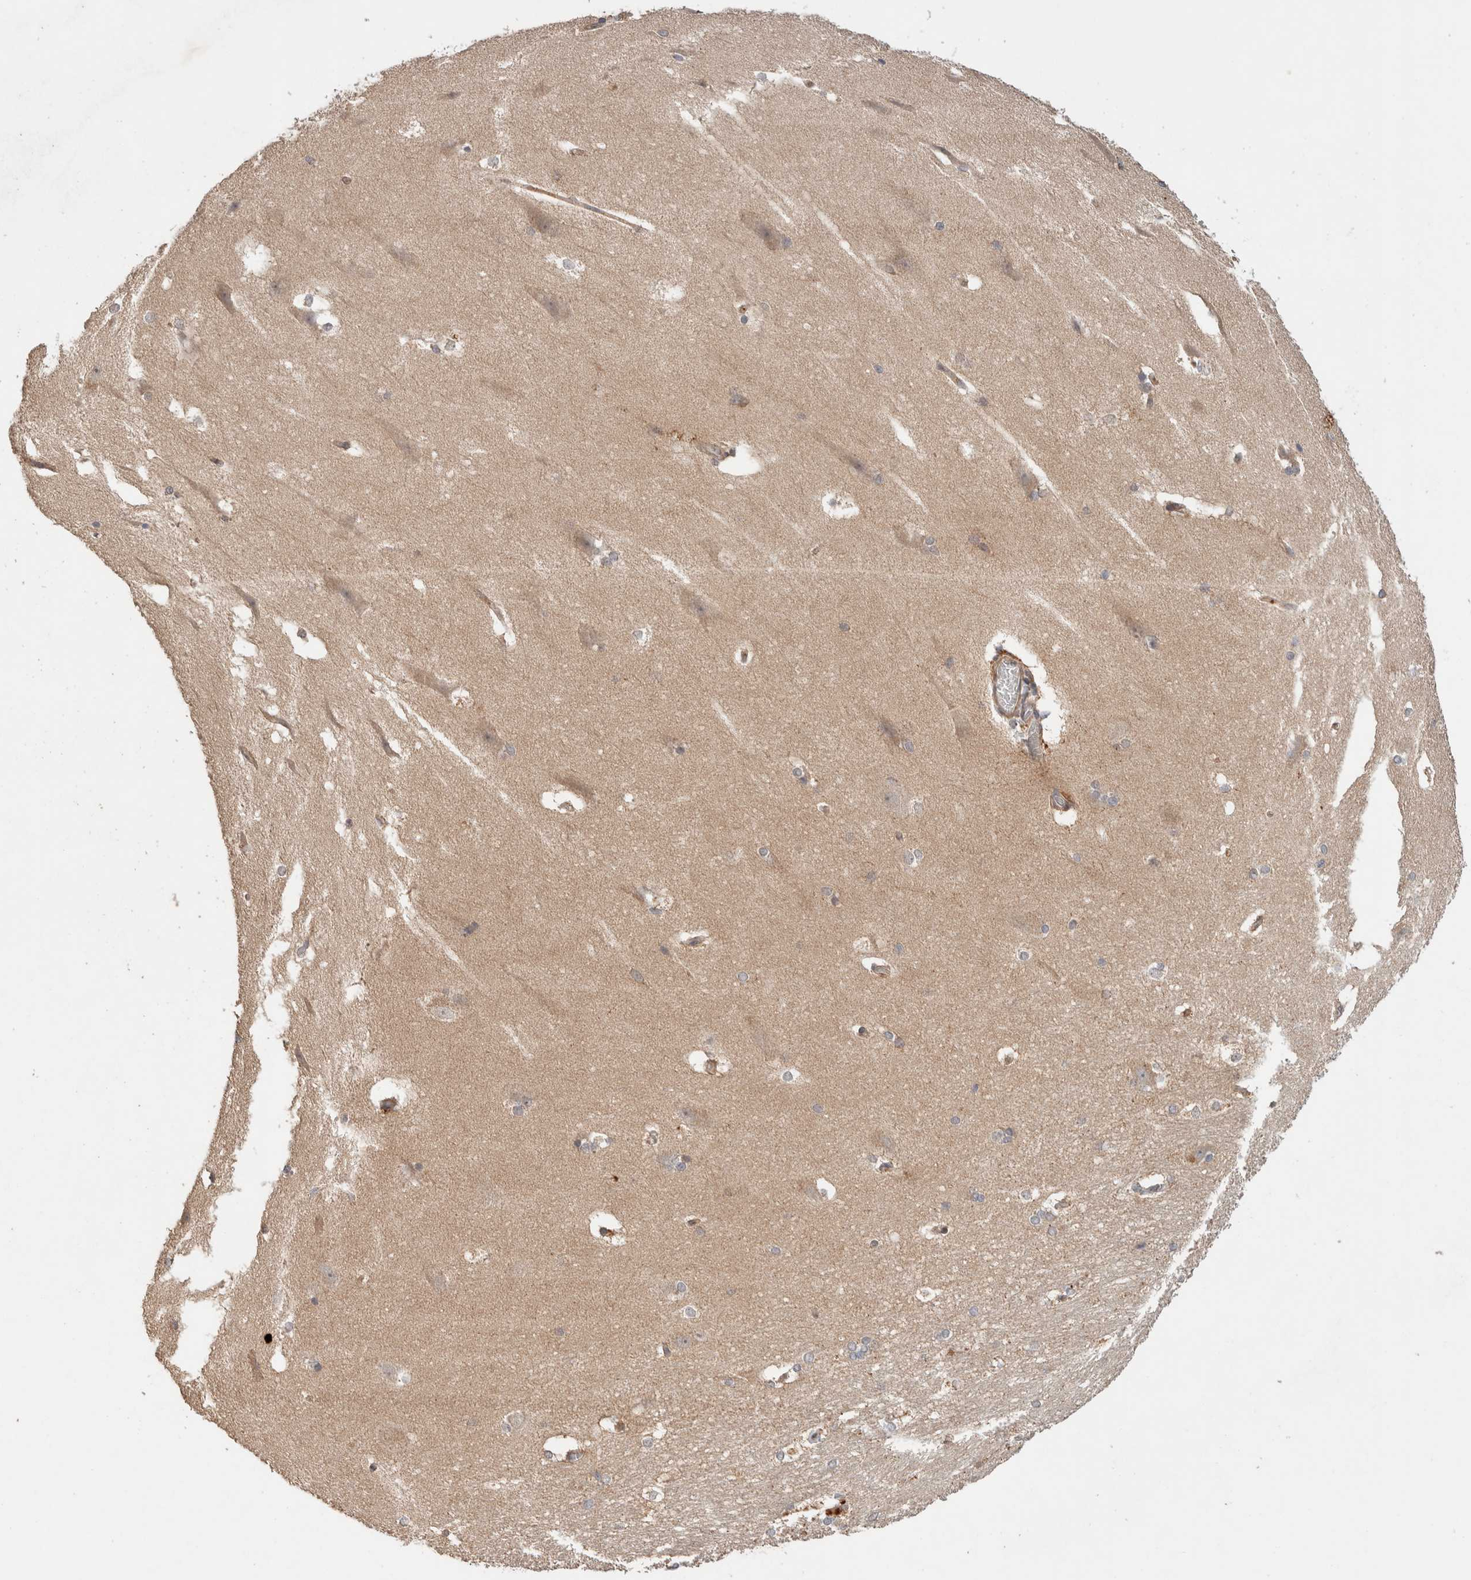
{"staining": {"intensity": "negative", "quantity": "none", "location": "none"}, "tissue": "hippocampus", "cell_type": "Glial cells", "image_type": "normal", "snomed": [{"axis": "morphology", "description": "Normal tissue, NOS"}, {"axis": "topography", "description": "Hippocampus"}], "caption": "The immunohistochemistry (IHC) micrograph has no significant expression in glial cells of hippocampus. Brightfield microscopy of IHC stained with DAB (3,3'-diaminobenzidine) (brown) and hematoxylin (blue), captured at high magnification.", "gene": "CASK", "patient": {"sex": "female", "age": 19}}